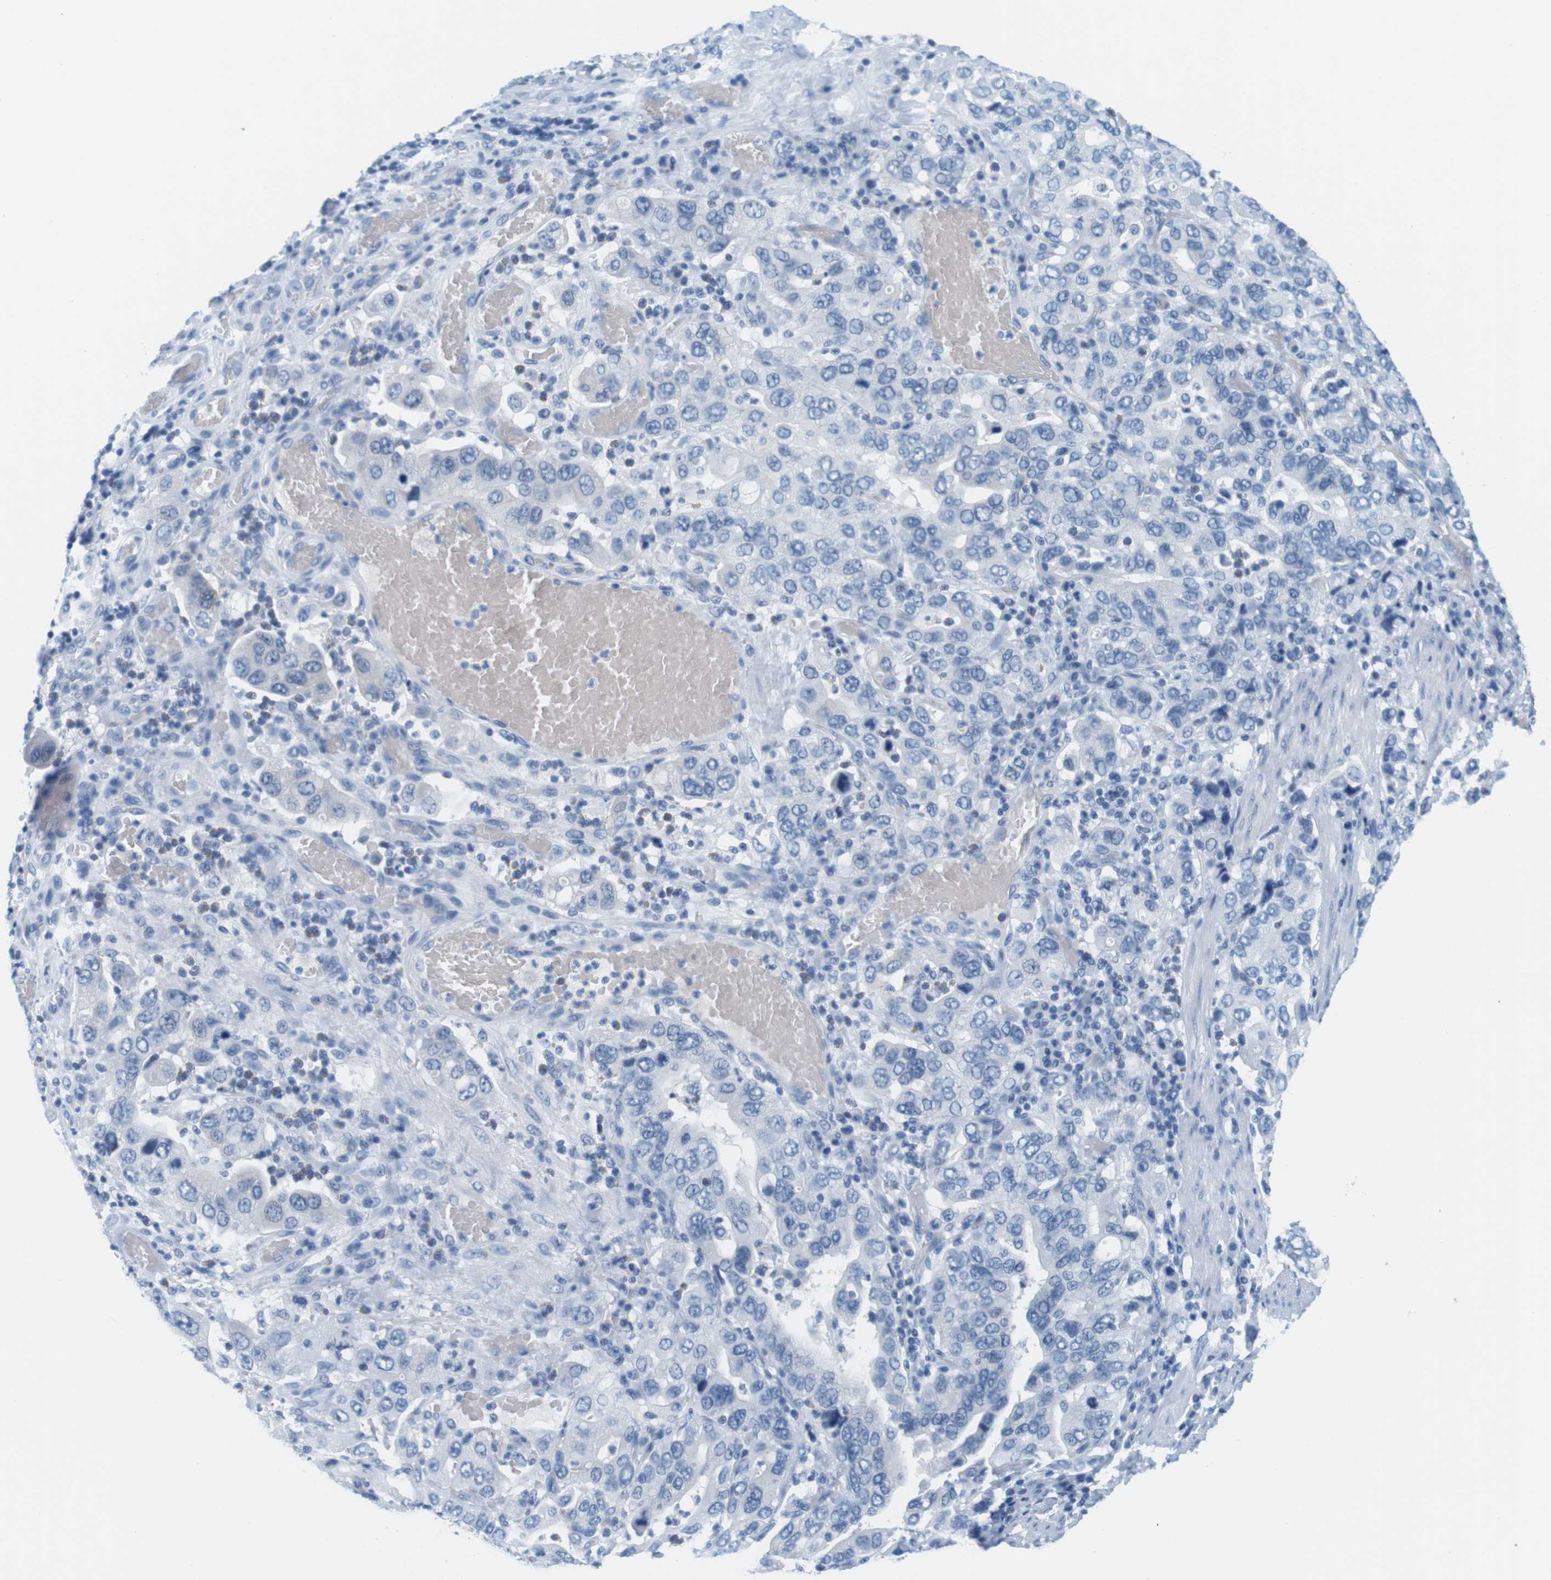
{"staining": {"intensity": "negative", "quantity": "none", "location": "none"}, "tissue": "stomach cancer", "cell_type": "Tumor cells", "image_type": "cancer", "snomed": [{"axis": "morphology", "description": "Adenocarcinoma, NOS"}, {"axis": "topography", "description": "Stomach, upper"}], "caption": "This is an immunohistochemistry photomicrograph of stomach adenocarcinoma. There is no staining in tumor cells.", "gene": "CYP2C9", "patient": {"sex": "male", "age": 62}}